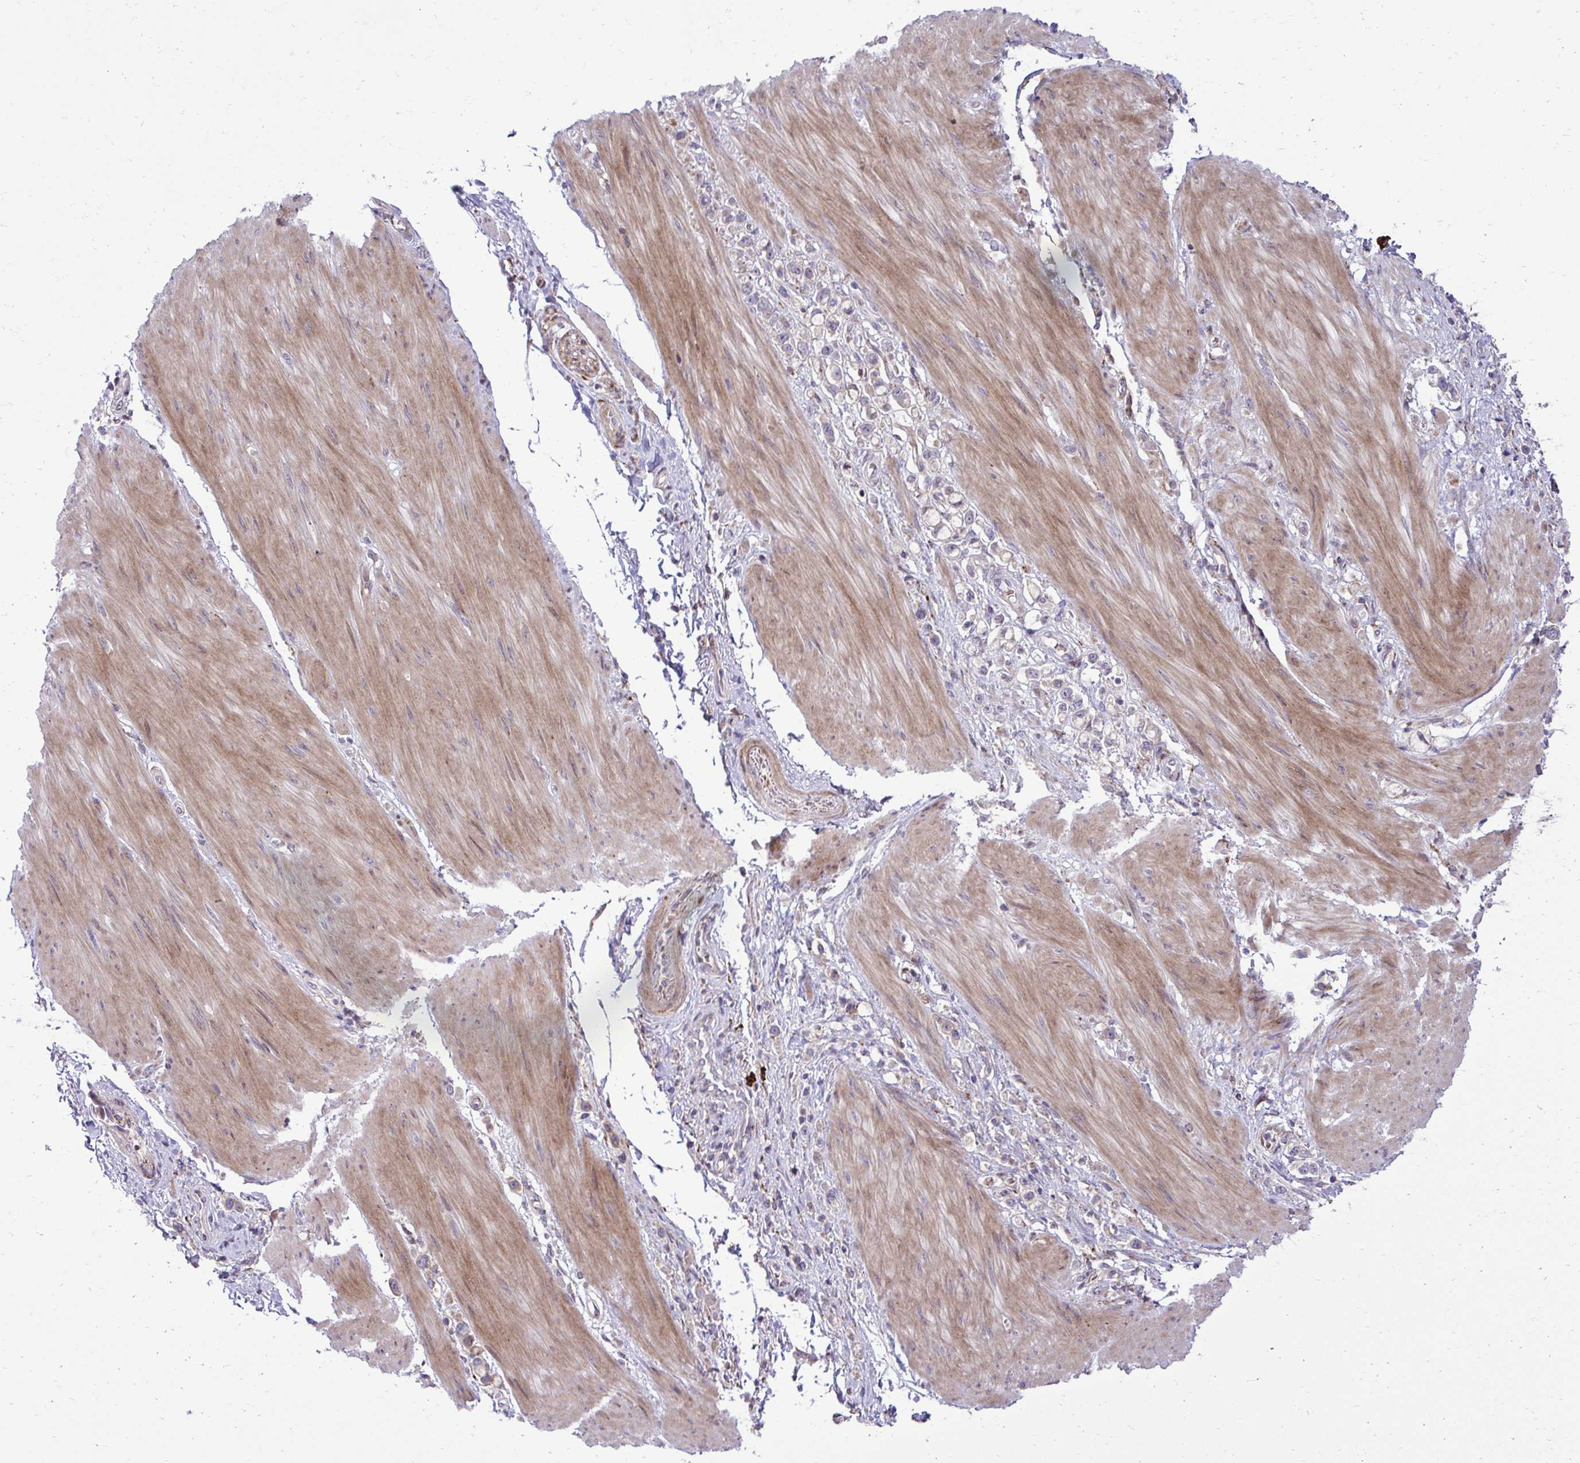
{"staining": {"intensity": "weak", "quantity": "25%-75%", "location": "cytoplasmic/membranous"}, "tissue": "stomach cancer", "cell_type": "Tumor cells", "image_type": "cancer", "snomed": [{"axis": "morphology", "description": "Adenocarcinoma, NOS"}, {"axis": "topography", "description": "Stomach"}], "caption": "The immunohistochemical stain highlights weak cytoplasmic/membranous staining in tumor cells of adenocarcinoma (stomach) tissue.", "gene": "LIMS1", "patient": {"sex": "female", "age": 65}}